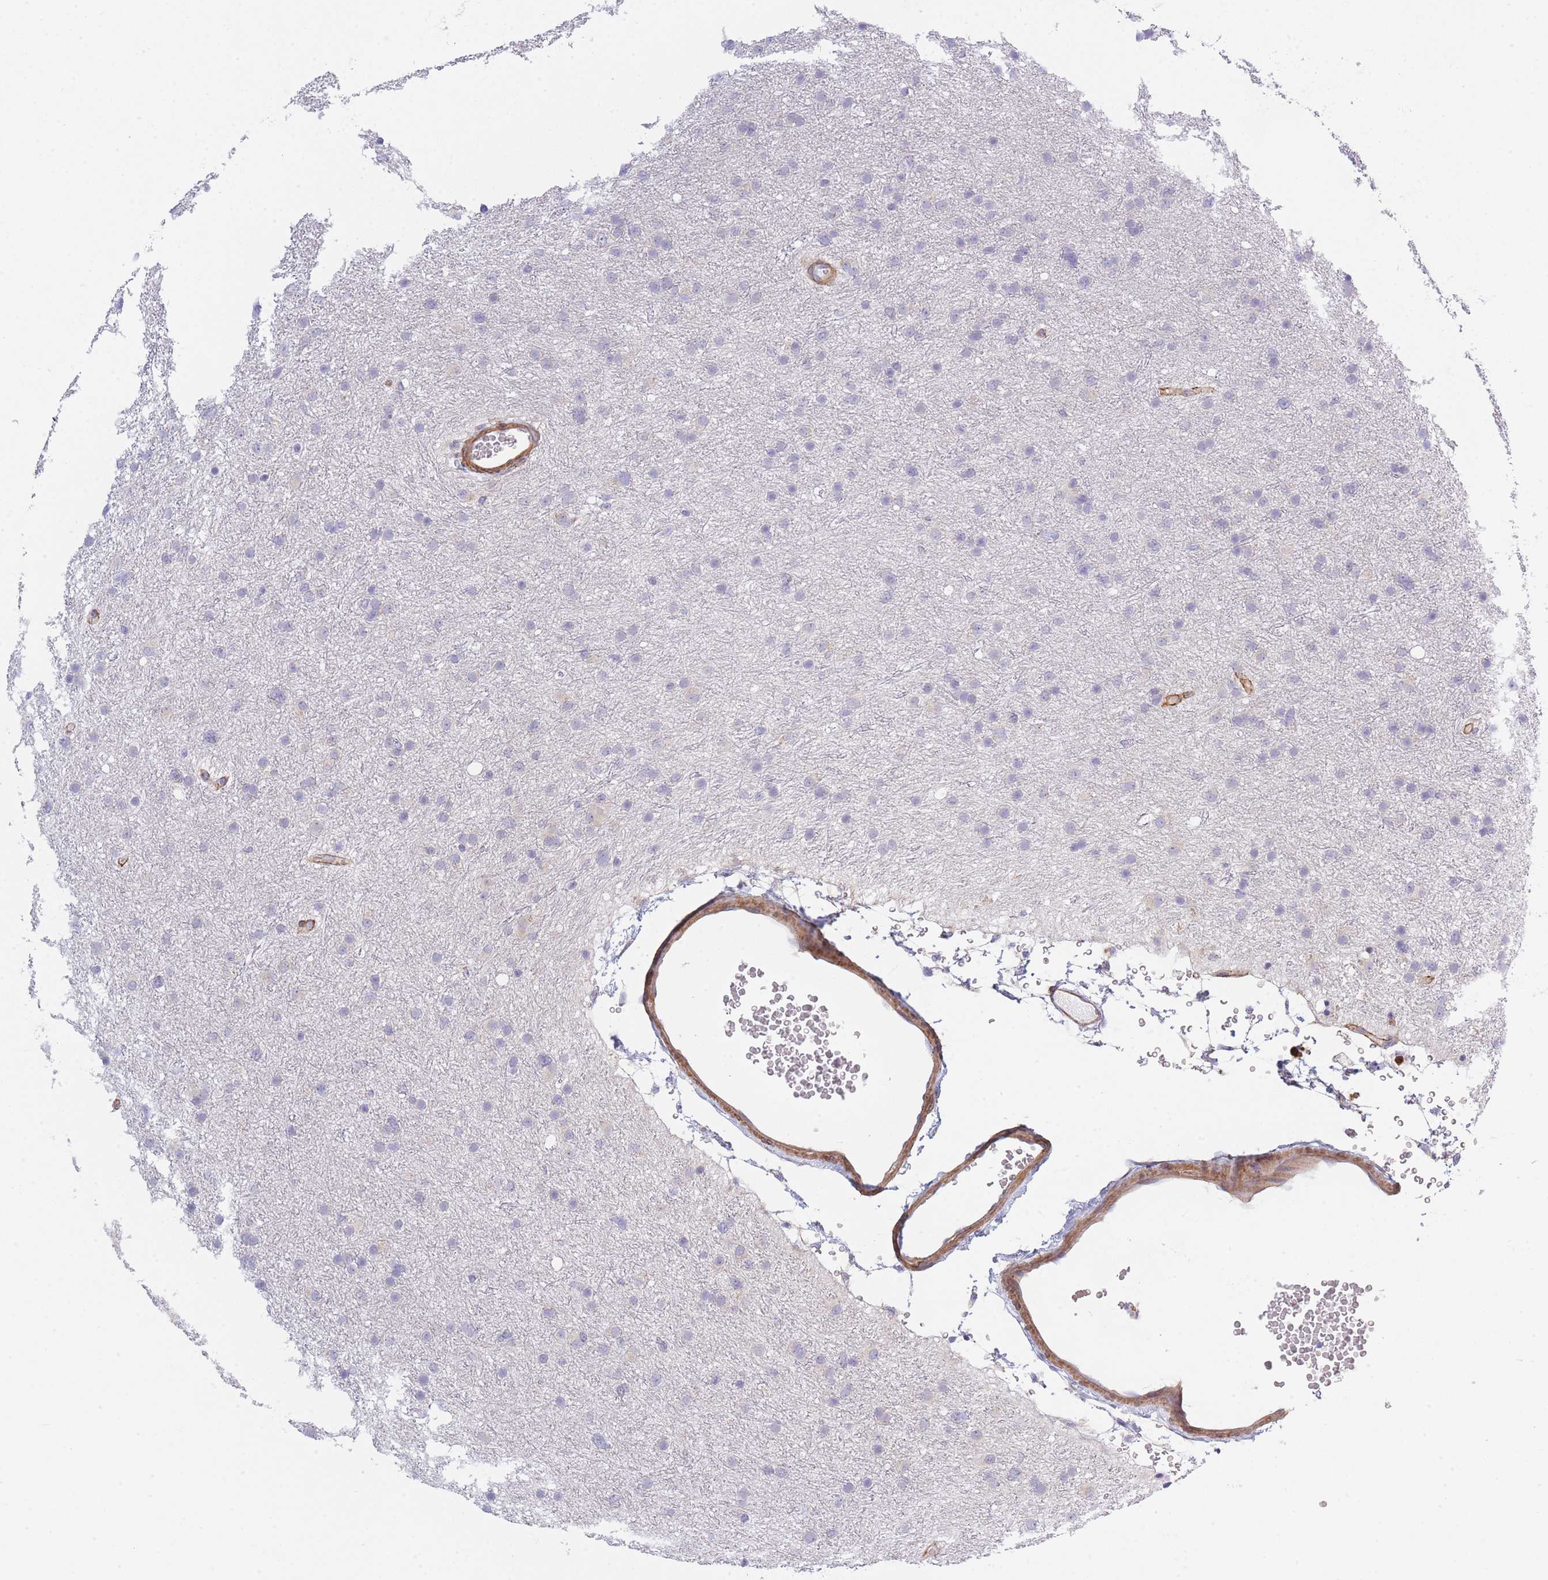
{"staining": {"intensity": "negative", "quantity": "none", "location": "none"}, "tissue": "glioma", "cell_type": "Tumor cells", "image_type": "cancer", "snomed": [{"axis": "morphology", "description": "Glioma, malignant, Low grade"}, {"axis": "topography", "description": "Cerebral cortex"}], "caption": "Photomicrograph shows no significant protein expression in tumor cells of low-grade glioma (malignant).", "gene": "SLC7A6", "patient": {"sex": "female", "age": 39}}